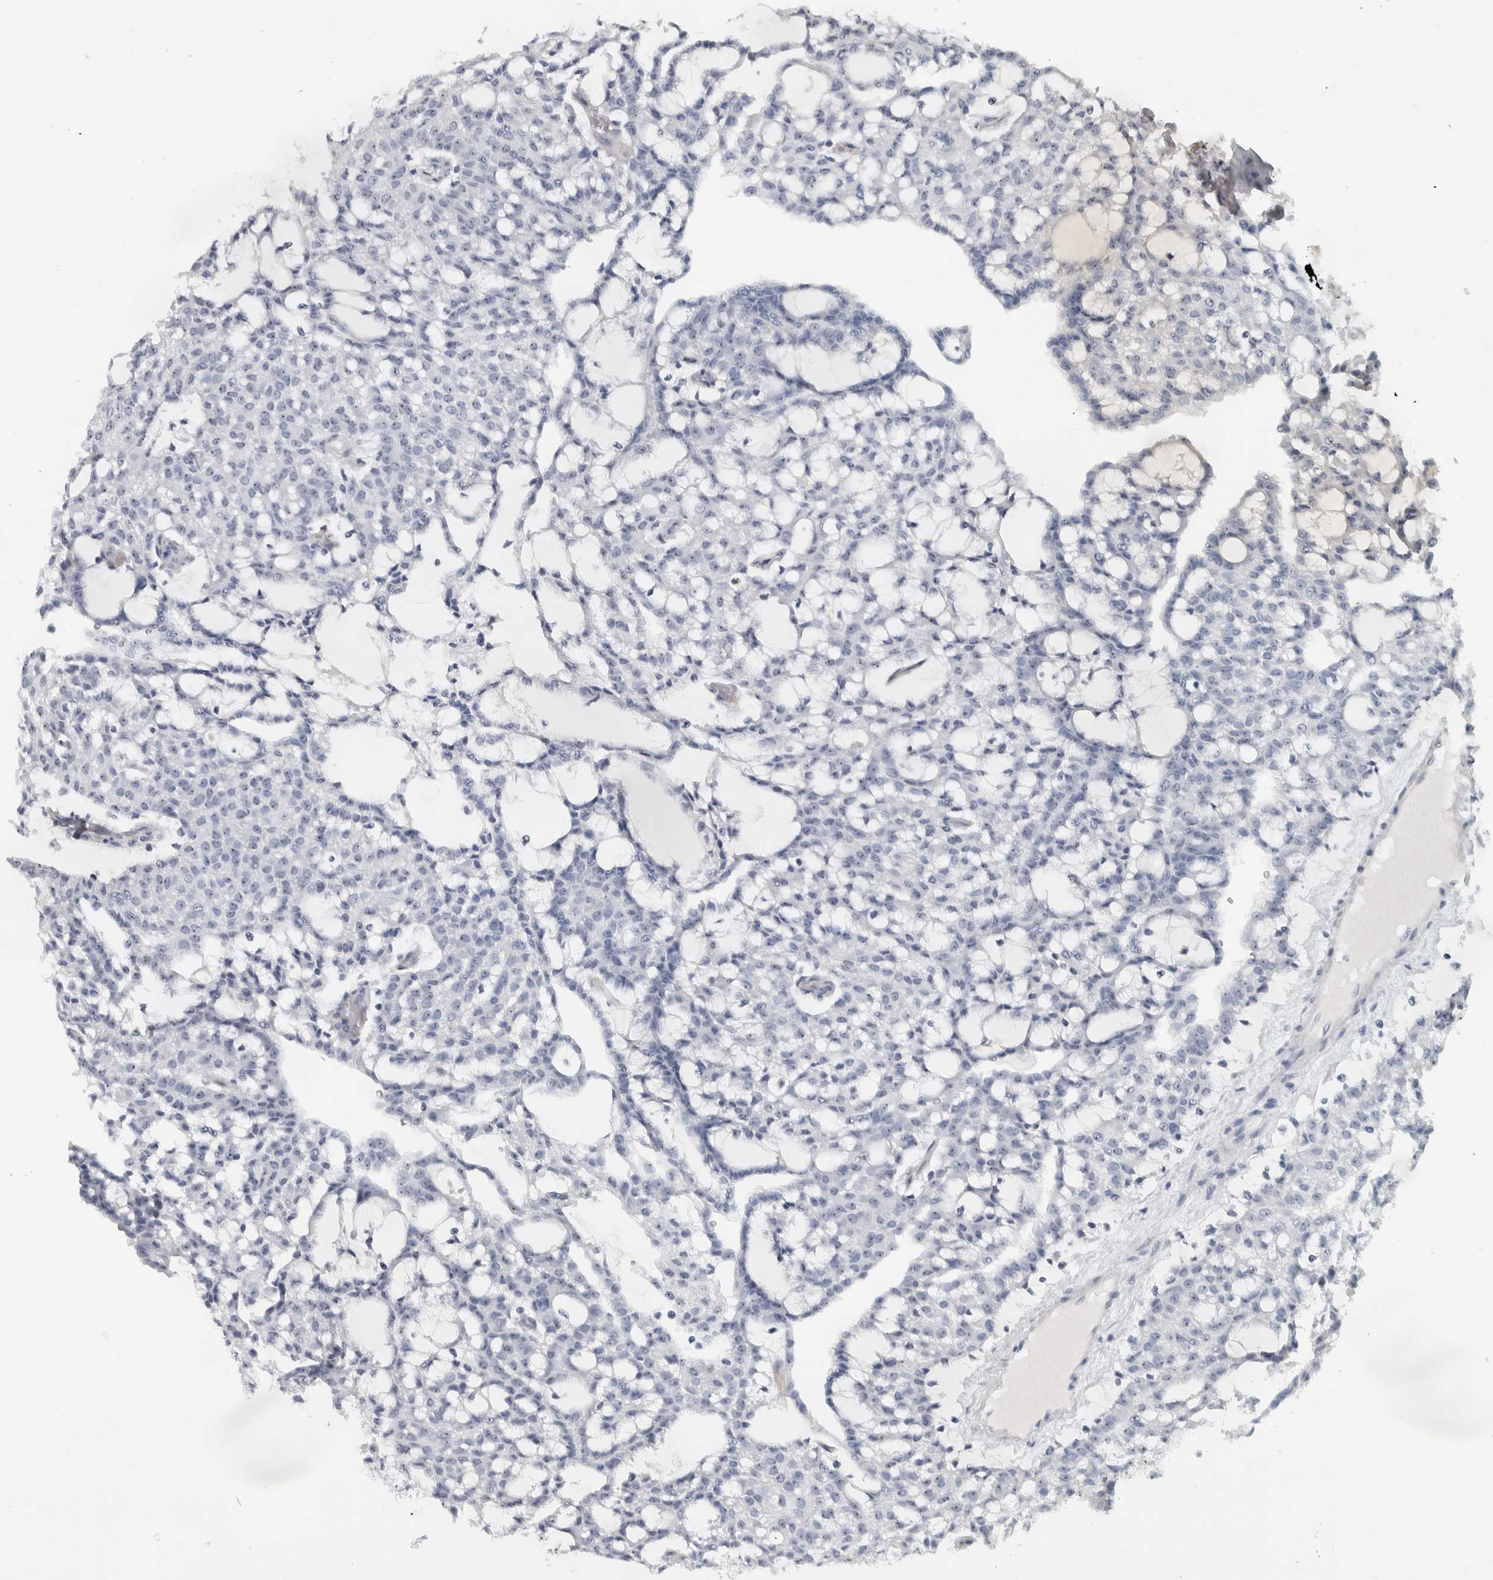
{"staining": {"intensity": "negative", "quantity": "none", "location": "none"}, "tissue": "renal cancer", "cell_type": "Tumor cells", "image_type": "cancer", "snomed": [{"axis": "morphology", "description": "Adenocarcinoma, NOS"}, {"axis": "topography", "description": "Kidney"}], "caption": "There is no significant expression in tumor cells of adenocarcinoma (renal). Brightfield microscopy of IHC stained with DAB (3,3'-diaminobenzidine) (brown) and hematoxylin (blue), captured at high magnification.", "gene": "DCAF10", "patient": {"sex": "male", "age": 63}}